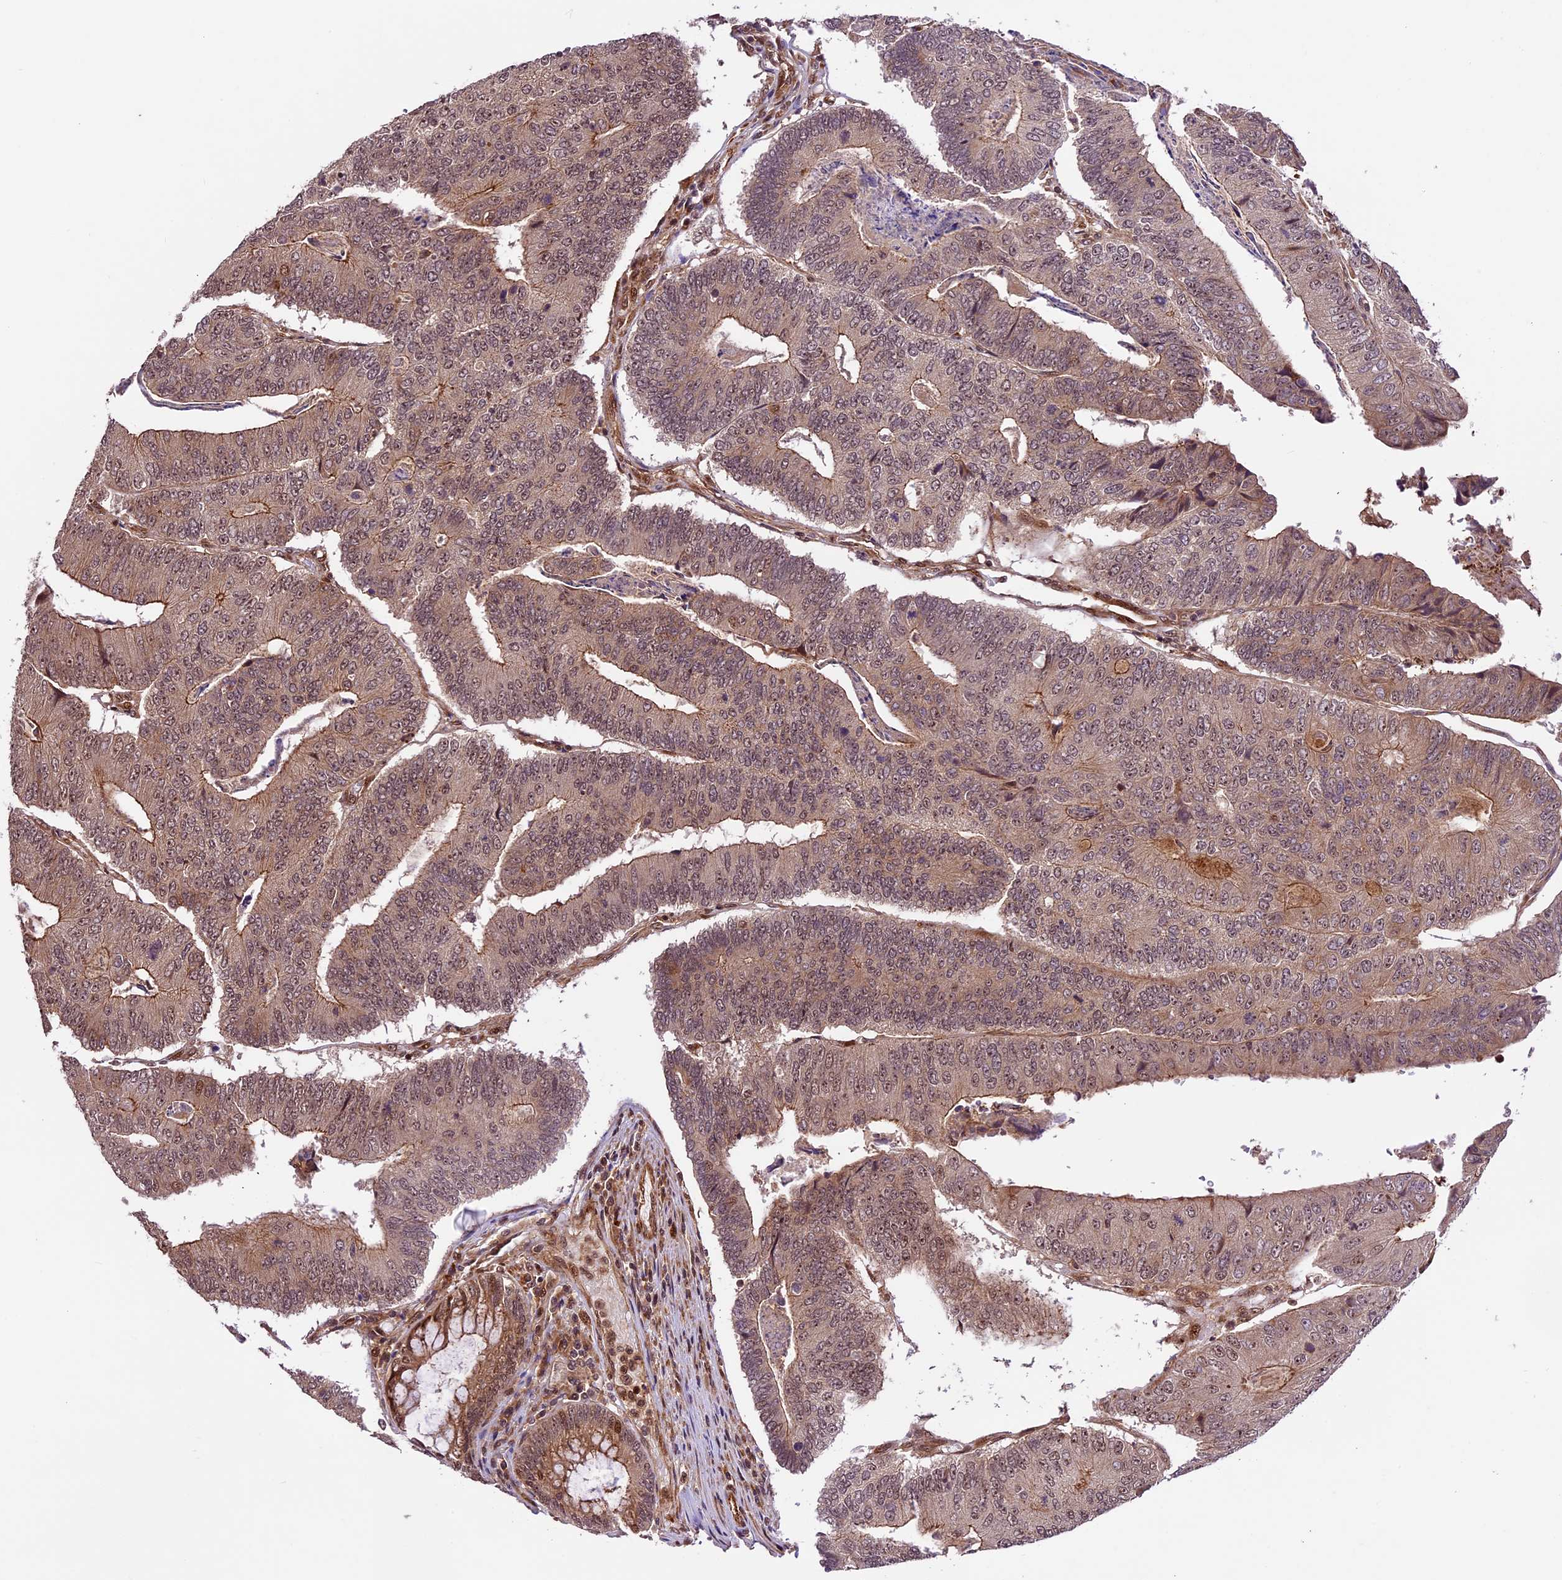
{"staining": {"intensity": "moderate", "quantity": "25%-75%", "location": "cytoplasmic/membranous,nuclear"}, "tissue": "colorectal cancer", "cell_type": "Tumor cells", "image_type": "cancer", "snomed": [{"axis": "morphology", "description": "Adenocarcinoma, NOS"}, {"axis": "topography", "description": "Colon"}], "caption": "DAB immunohistochemical staining of human adenocarcinoma (colorectal) exhibits moderate cytoplasmic/membranous and nuclear protein staining in about 25%-75% of tumor cells.", "gene": "DHX38", "patient": {"sex": "female", "age": 67}}